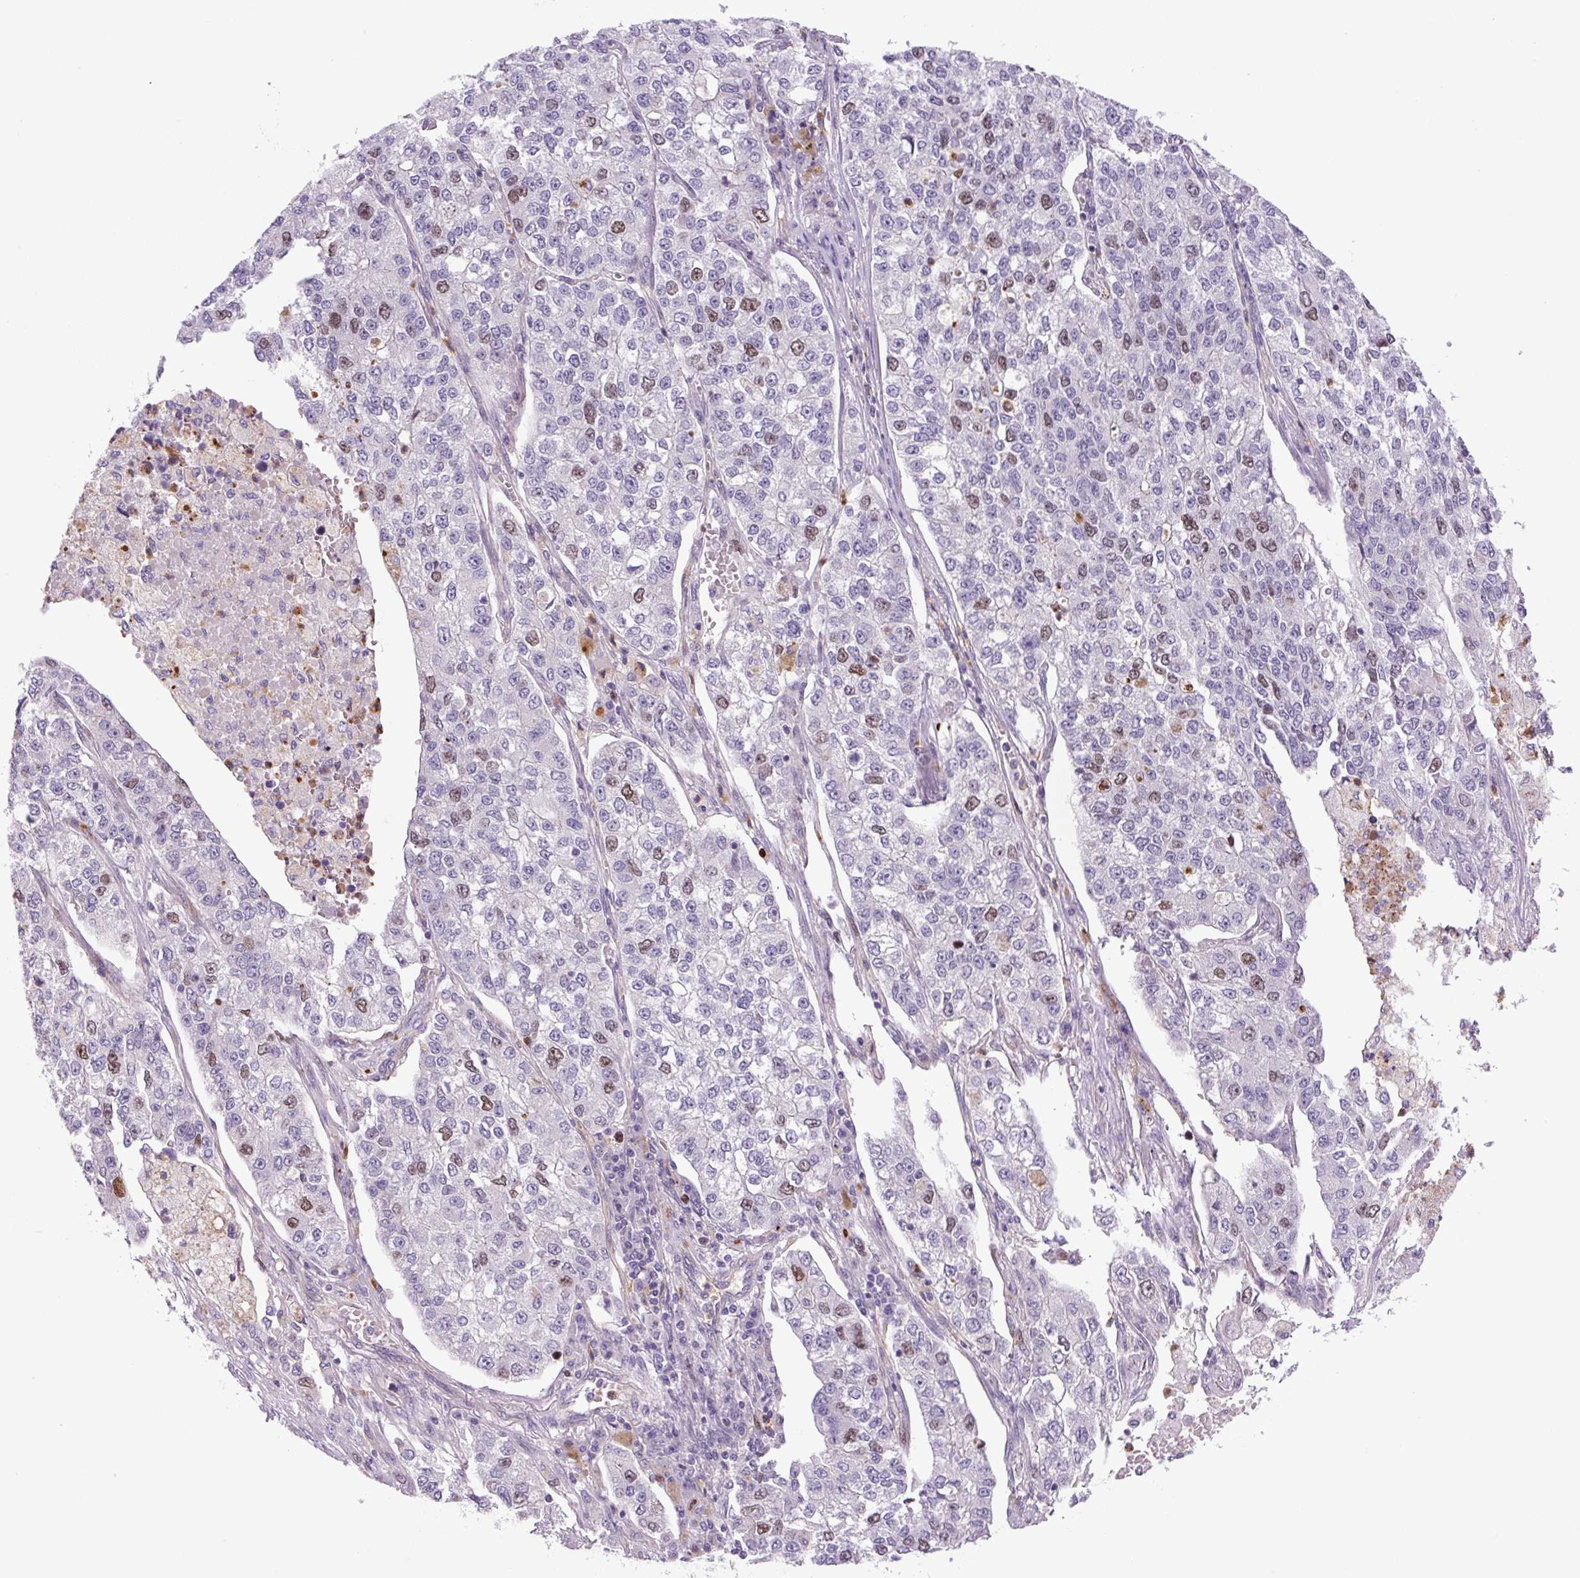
{"staining": {"intensity": "moderate", "quantity": "<25%", "location": "nuclear"}, "tissue": "lung cancer", "cell_type": "Tumor cells", "image_type": "cancer", "snomed": [{"axis": "morphology", "description": "Adenocarcinoma, NOS"}, {"axis": "topography", "description": "Lung"}], "caption": "Protein staining demonstrates moderate nuclear positivity in about <25% of tumor cells in adenocarcinoma (lung).", "gene": "KIFC1", "patient": {"sex": "male", "age": 49}}